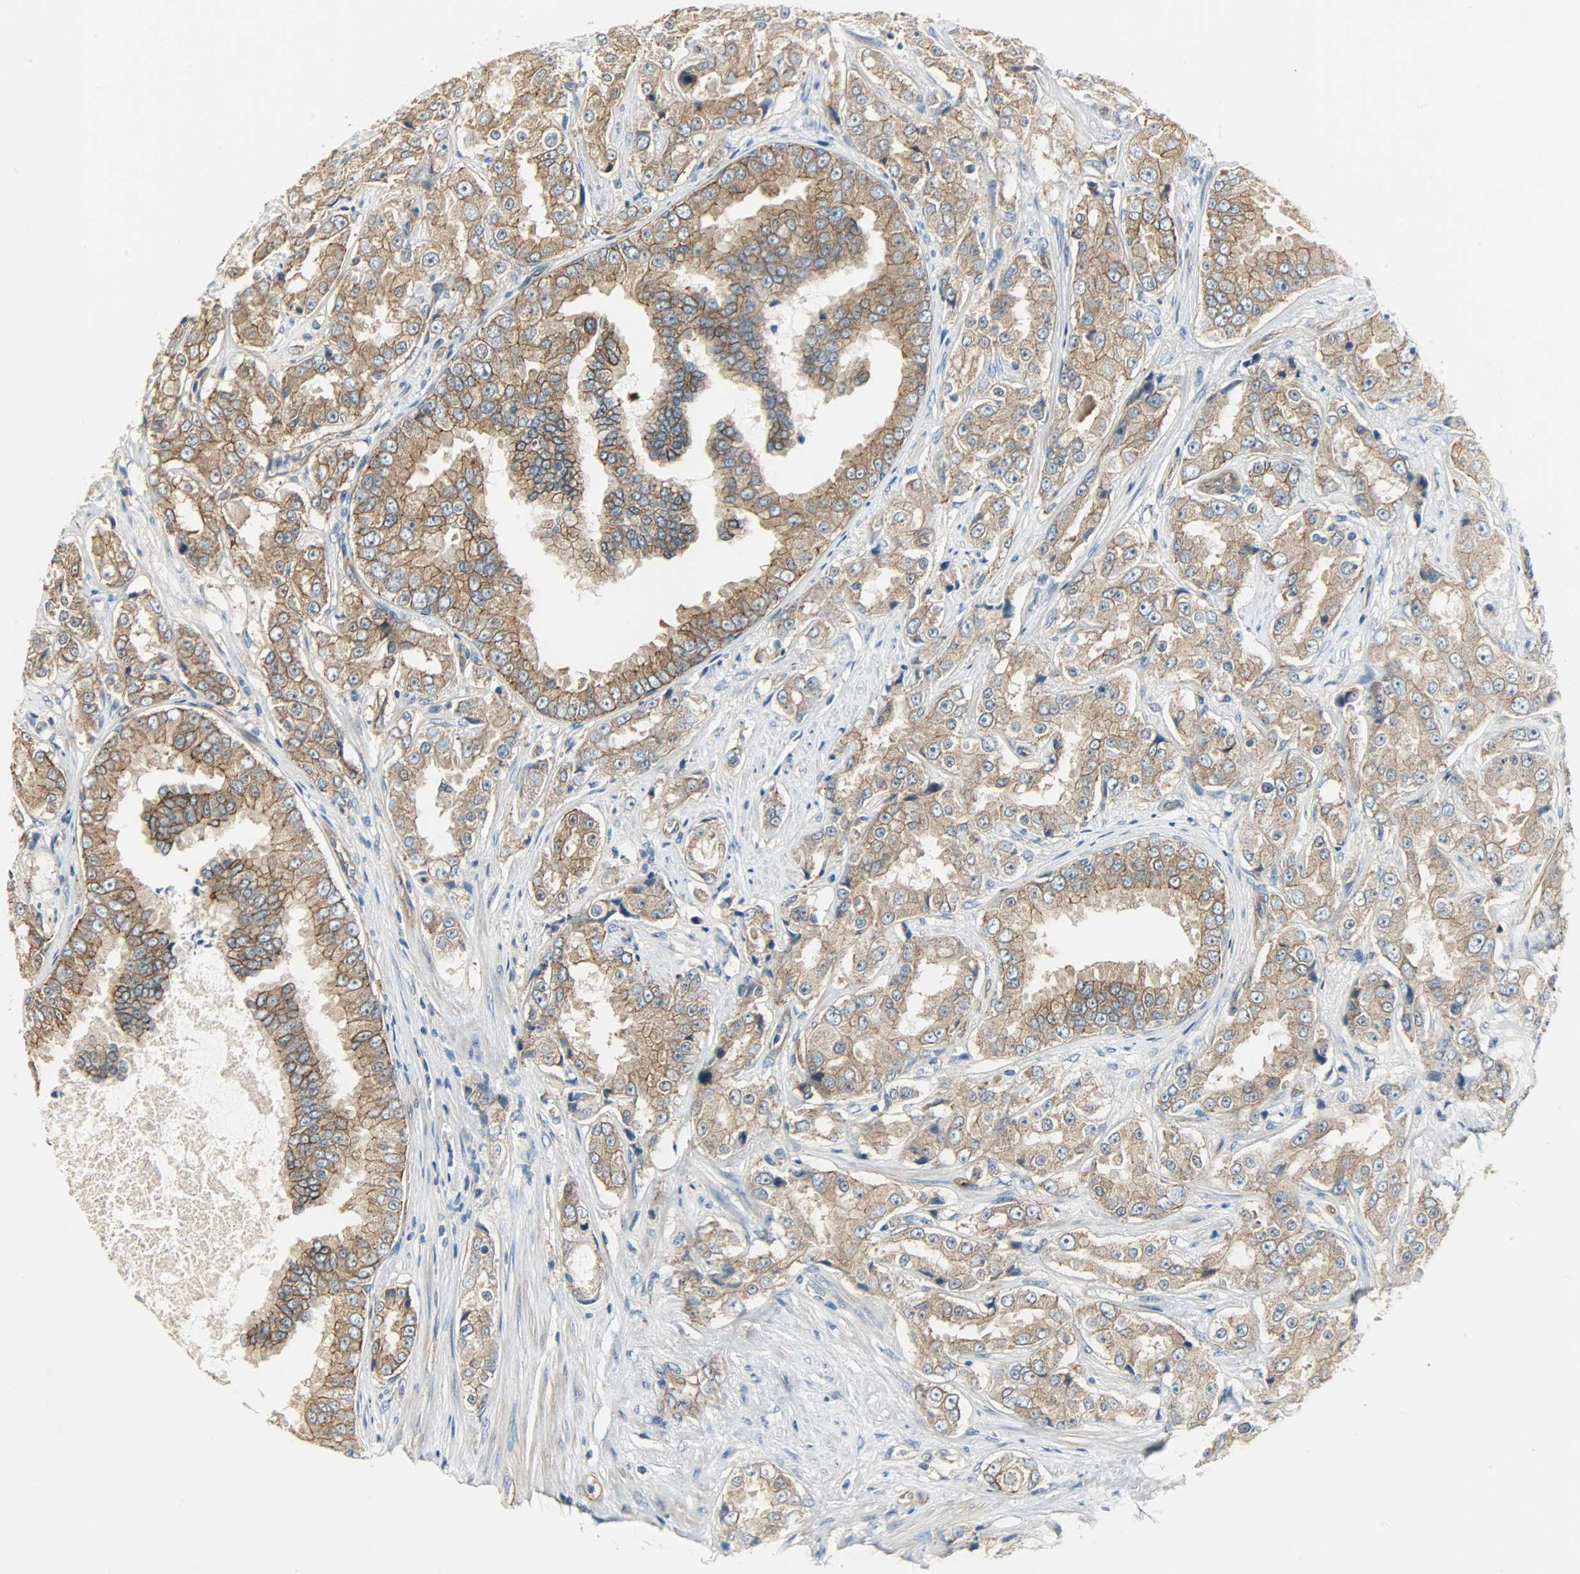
{"staining": {"intensity": "moderate", "quantity": ">75%", "location": "cytoplasmic/membranous"}, "tissue": "prostate cancer", "cell_type": "Tumor cells", "image_type": "cancer", "snomed": [{"axis": "morphology", "description": "Adenocarcinoma, High grade"}, {"axis": "topography", "description": "Prostate"}], "caption": "Moderate cytoplasmic/membranous staining for a protein is appreciated in about >75% of tumor cells of prostate cancer using immunohistochemistry (IHC).", "gene": "KIAA1217", "patient": {"sex": "male", "age": 73}}